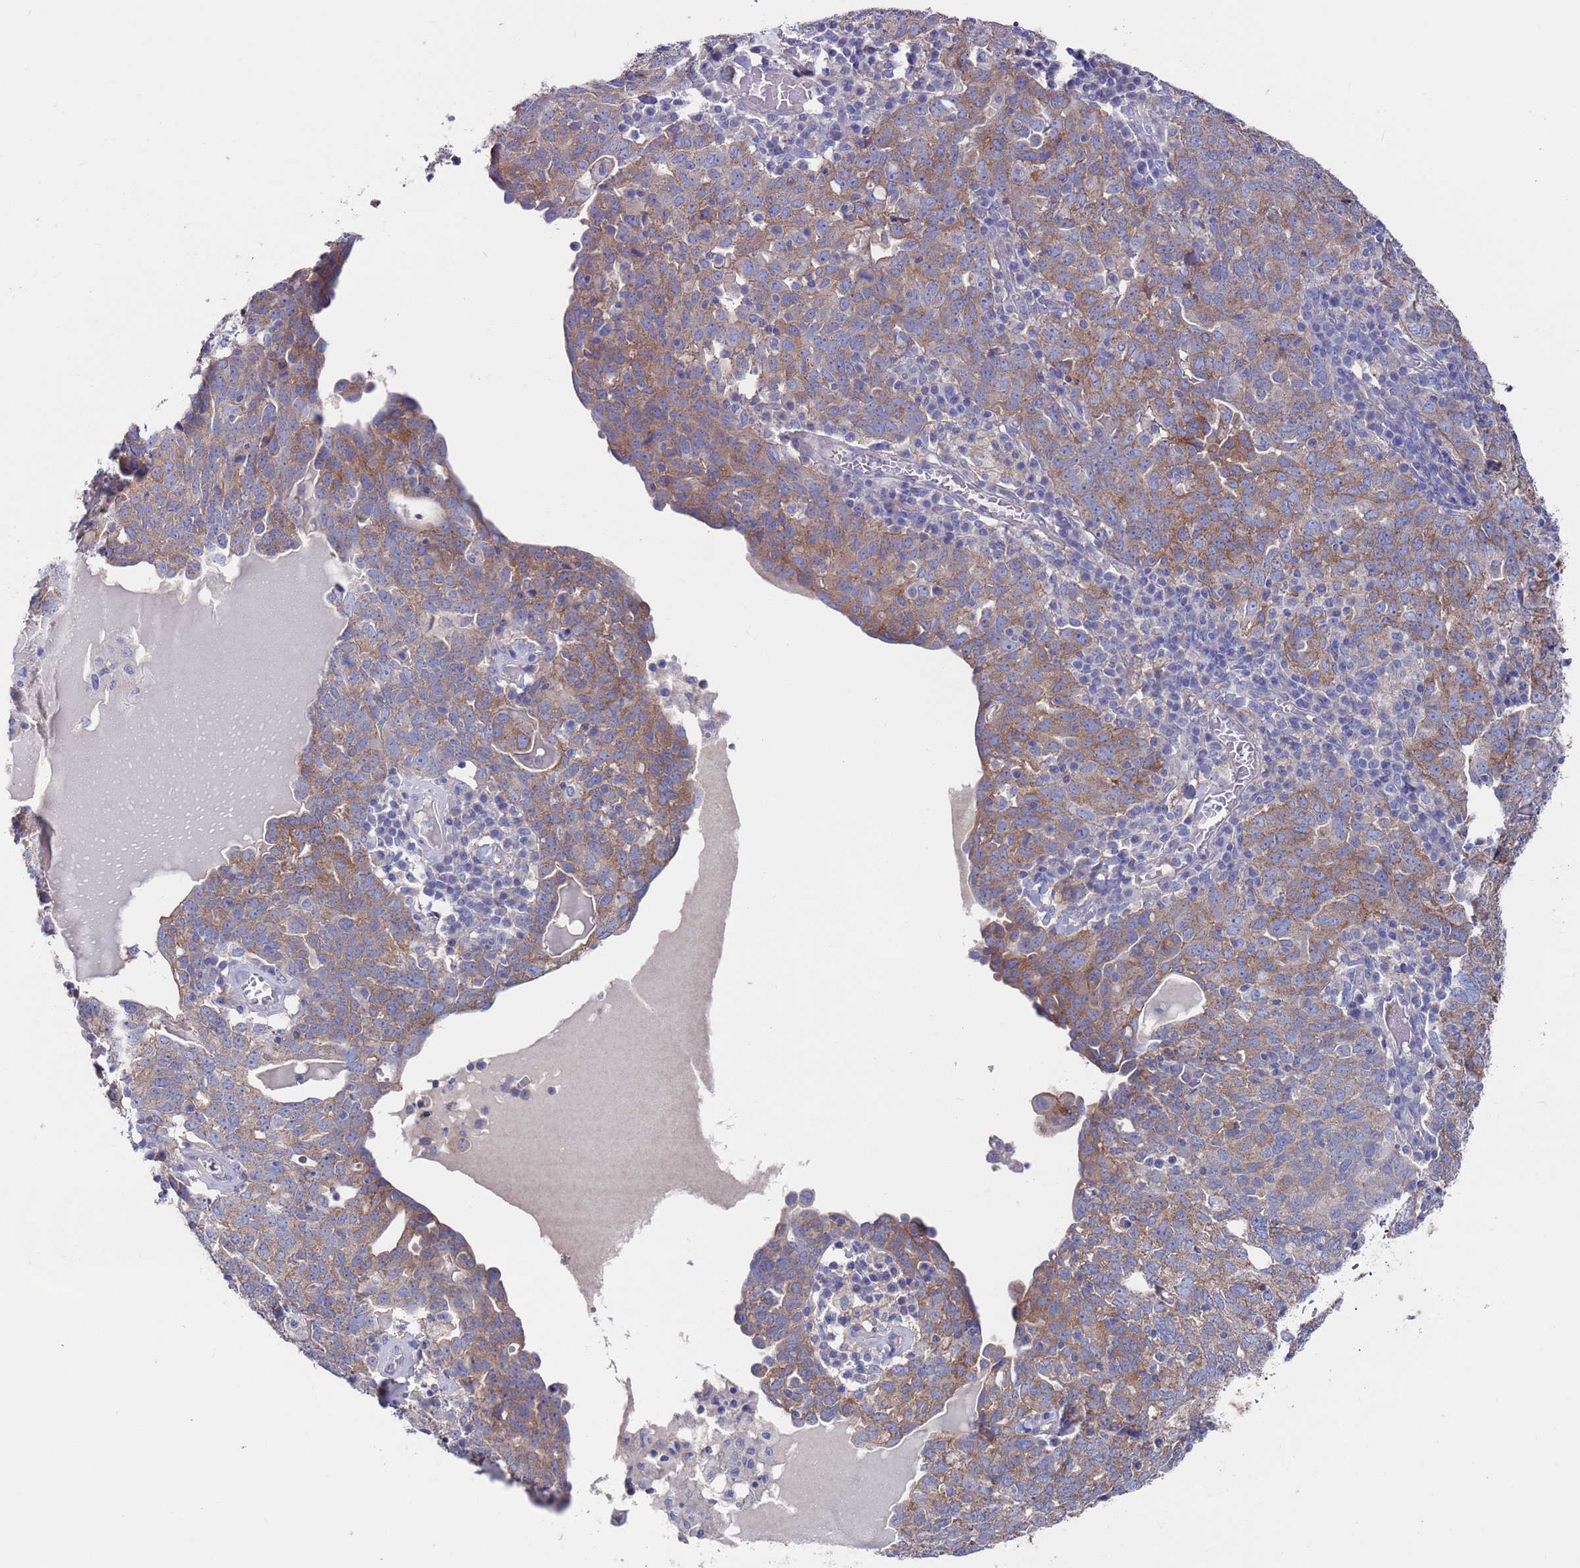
{"staining": {"intensity": "moderate", "quantity": "25%-75%", "location": "cytoplasmic/membranous"}, "tissue": "ovarian cancer", "cell_type": "Tumor cells", "image_type": "cancer", "snomed": [{"axis": "morphology", "description": "Carcinoma, endometroid"}, {"axis": "topography", "description": "Ovary"}], "caption": "This is an image of immunohistochemistry (IHC) staining of ovarian endometroid carcinoma, which shows moderate positivity in the cytoplasmic/membranous of tumor cells.", "gene": "KRTCAP3", "patient": {"sex": "female", "age": 62}}